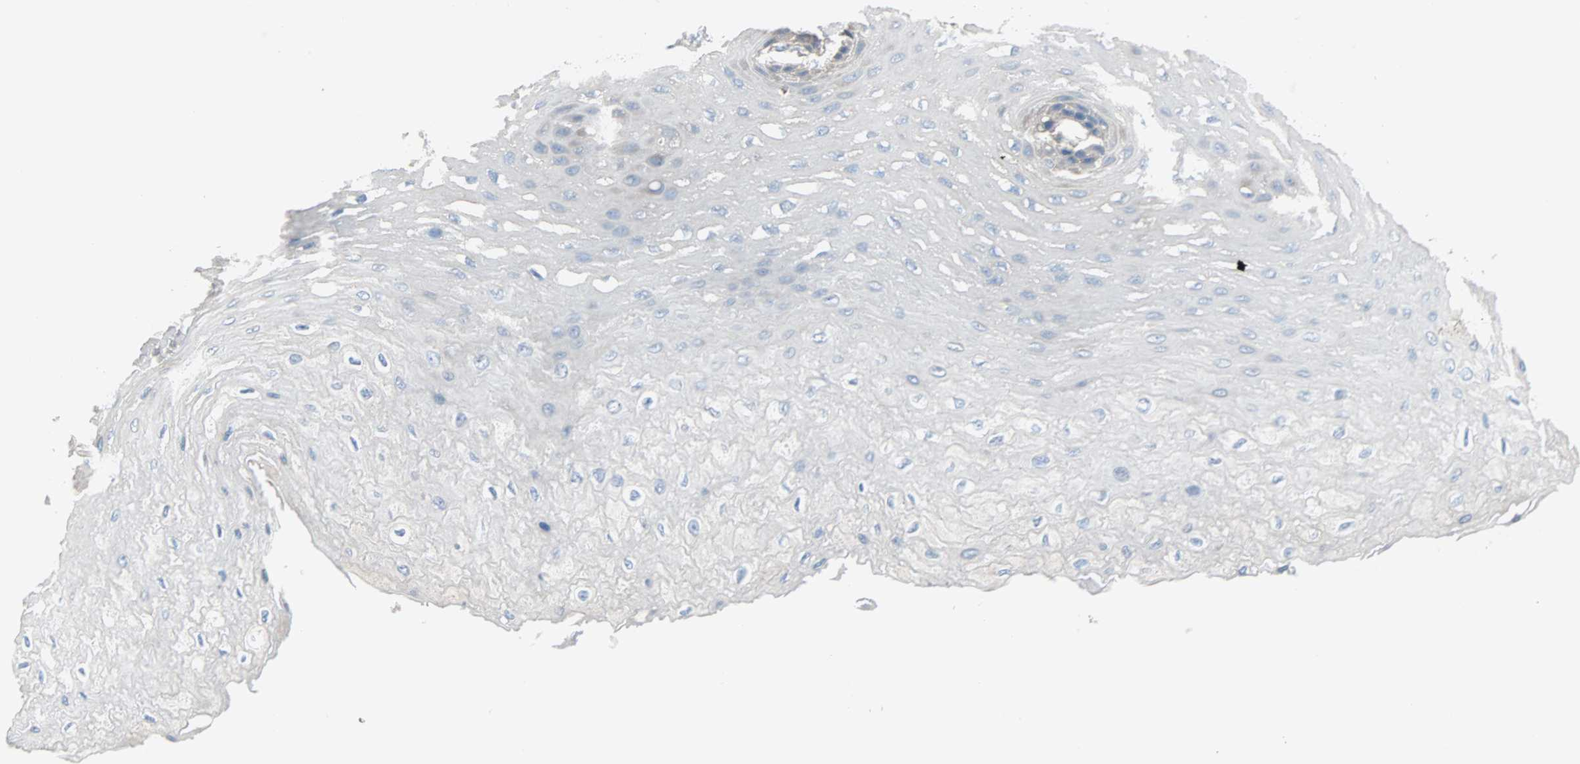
{"staining": {"intensity": "weak", "quantity": "<25%", "location": "cytoplasmic/membranous"}, "tissue": "esophagus", "cell_type": "Squamous epithelial cells", "image_type": "normal", "snomed": [{"axis": "morphology", "description": "Normal tissue, NOS"}, {"axis": "topography", "description": "Esophagus"}], "caption": "DAB immunohistochemical staining of normal human esophagus shows no significant staining in squamous epithelial cells. The staining was performed using DAB (3,3'-diaminobenzidine) to visualize the protein expression in brown, while the nuclei were stained in blue with hematoxylin (Magnification: 20x).", "gene": "ACVRL1", "patient": {"sex": "female", "age": 72}}